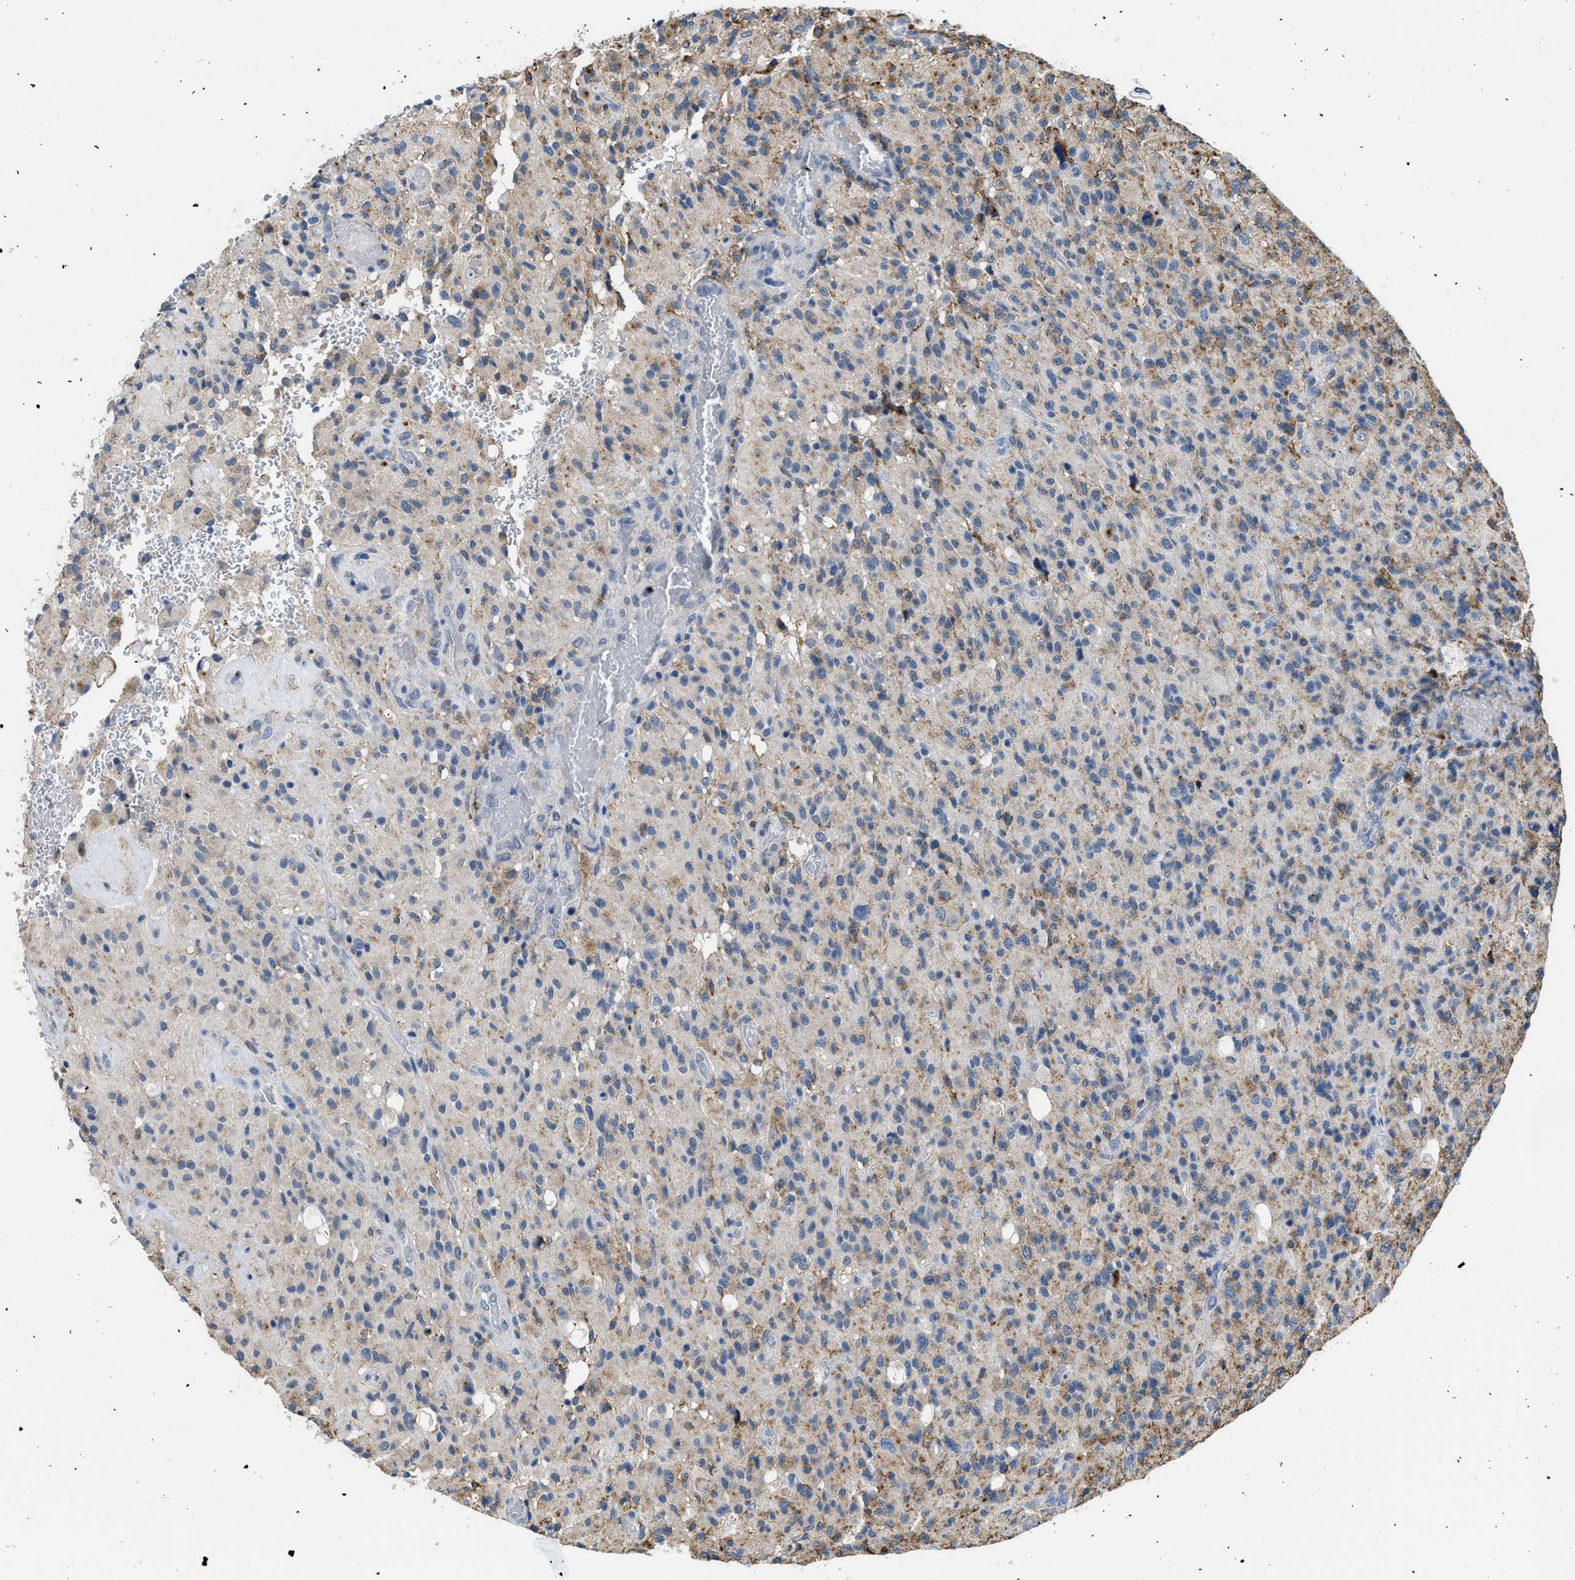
{"staining": {"intensity": "moderate", "quantity": "<25%", "location": "cytoplasmic/membranous"}, "tissue": "glioma", "cell_type": "Tumor cells", "image_type": "cancer", "snomed": [{"axis": "morphology", "description": "Glioma, malignant, High grade"}, {"axis": "topography", "description": "Brain"}], "caption": "A low amount of moderate cytoplasmic/membranous positivity is appreciated in approximately <25% of tumor cells in high-grade glioma (malignant) tissue. (DAB = brown stain, brightfield microscopy at high magnification).", "gene": "LRP1", "patient": {"sex": "male", "age": 71}}